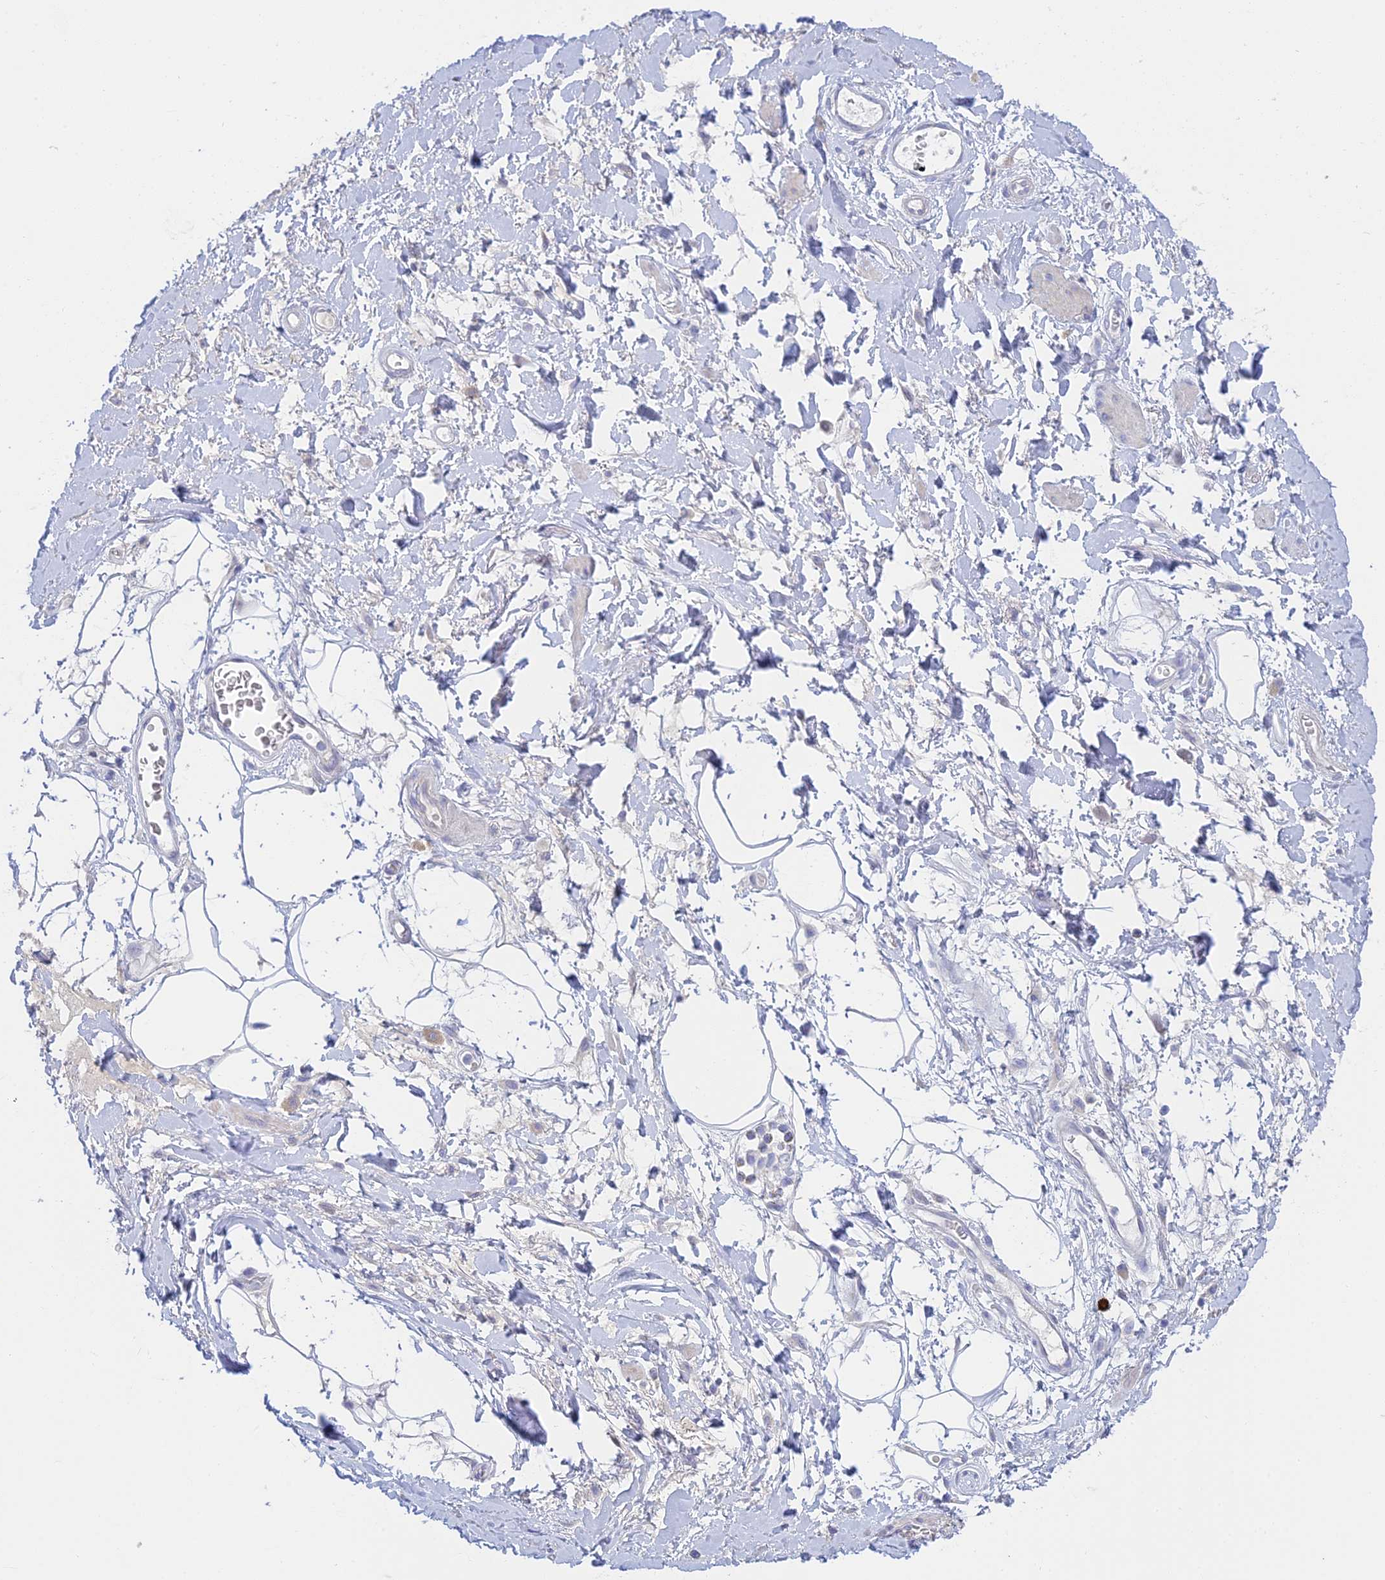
{"staining": {"intensity": "negative", "quantity": "none", "location": "none"}, "tissue": "adipose tissue", "cell_type": "Adipocytes", "image_type": "normal", "snomed": [{"axis": "morphology", "description": "Normal tissue, NOS"}, {"axis": "morphology", "description": "Adenocarcinoma, NOS"}, {"axis": "topography", "description": "Rectum"}, {"axis": "topography", "description": "Vagina"}, {"axis": "topography", "description": "Peripheral nerve tissue"}], "caption": "This is an immunohistochemistry histopathology image of unremarkable adipose tissue. There is no positivity in adipocytes.", "gene": "CEP152", "patient": {"sex": "female", "age": 71}}